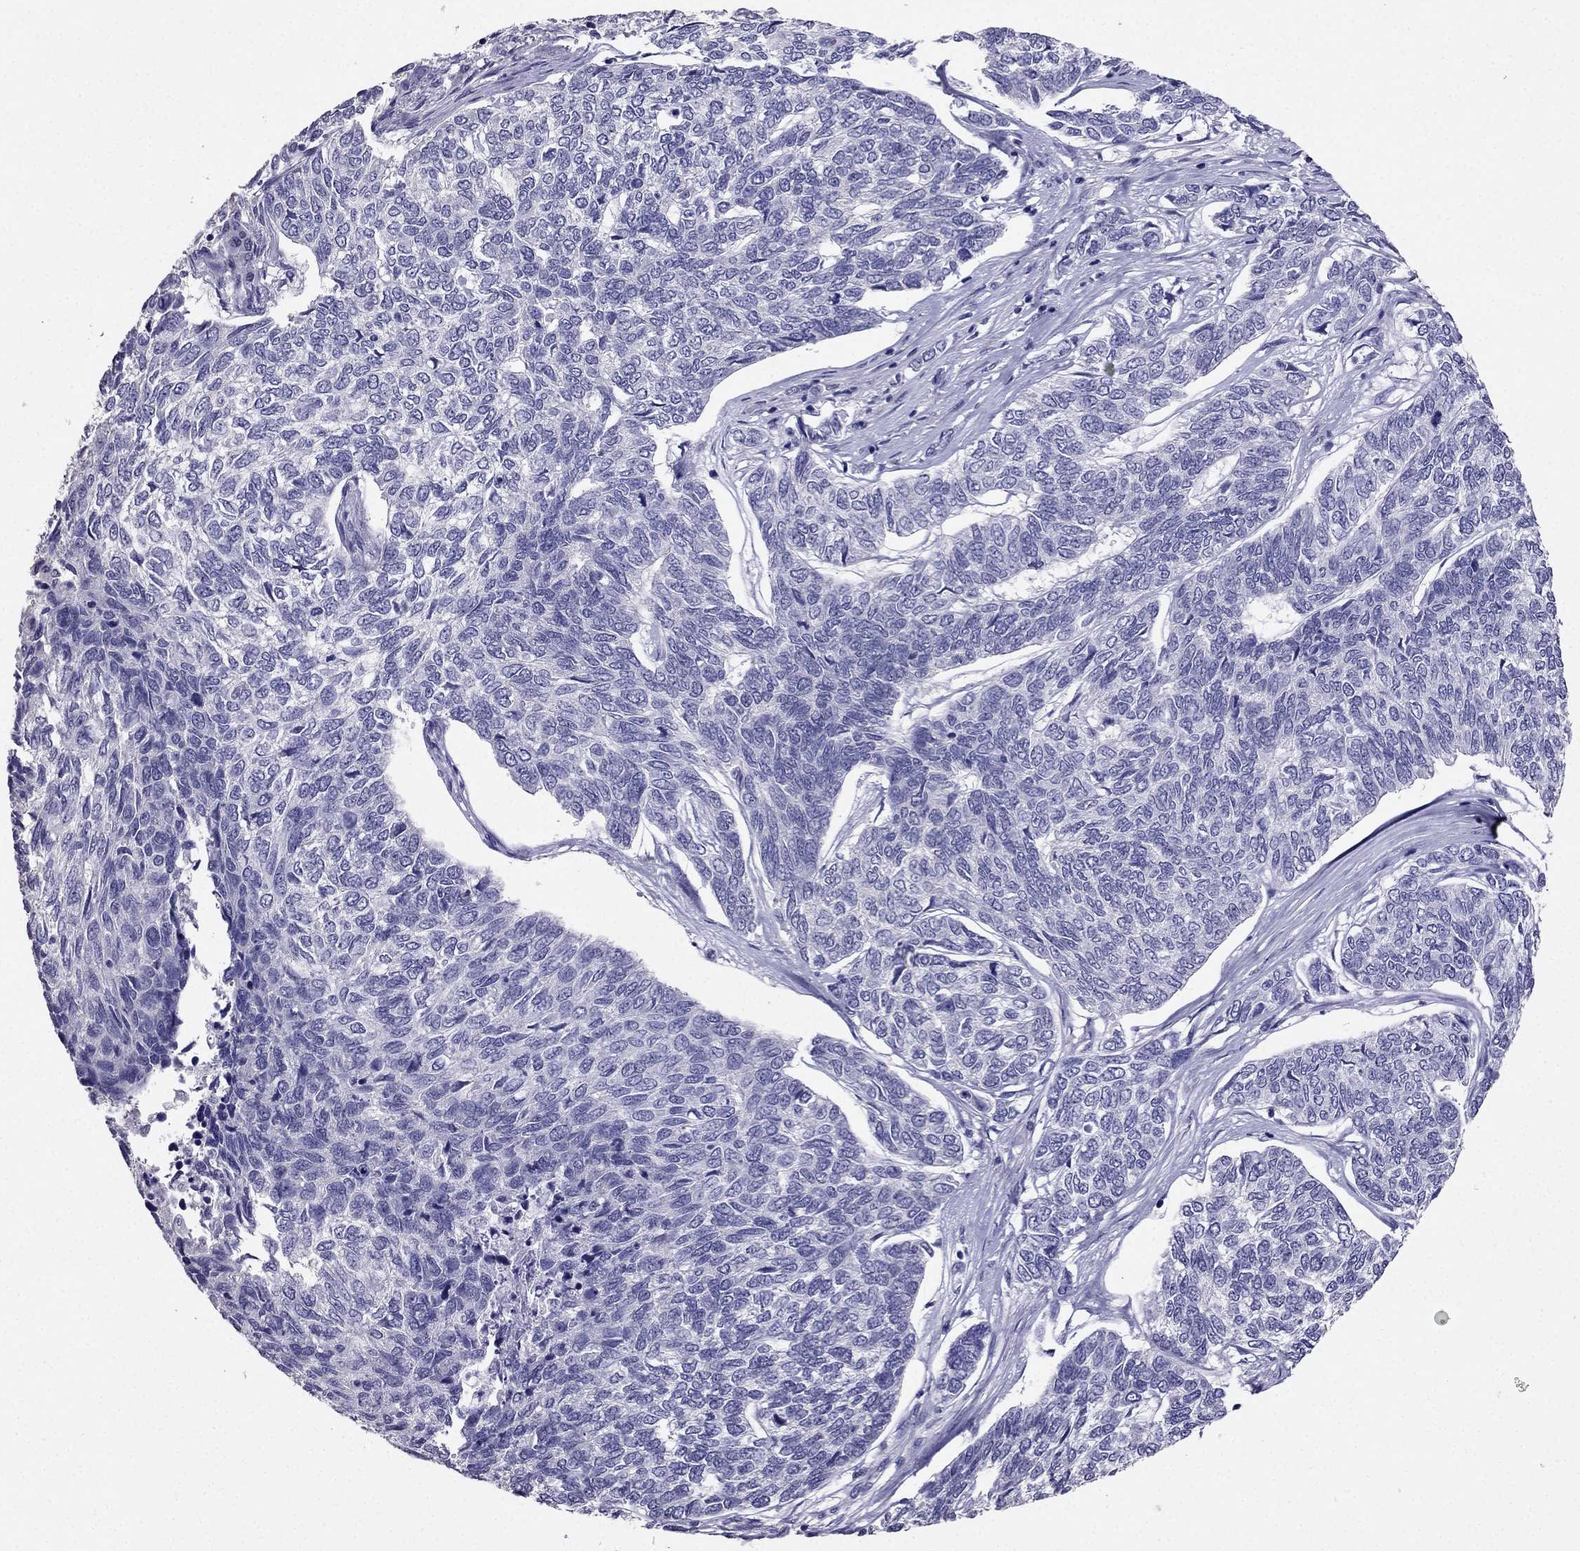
{"staining": {"intensity": "negative", "quantity": "none", "location": "none"}, "tissue": "skin cancer", "cell_type": "Tumor cells", "image_type": "cancer", "snomed": [{"axis": "morphology", "description": "Basal cell carcinoma"}, {"axis": "topography", "description": "Skin"}], "caption": "The photomicrograph shows no significant expression in tumor cells of skin cancer.", "gene": "ARID3A", "patient": {"sex": "female", "age": 65}}